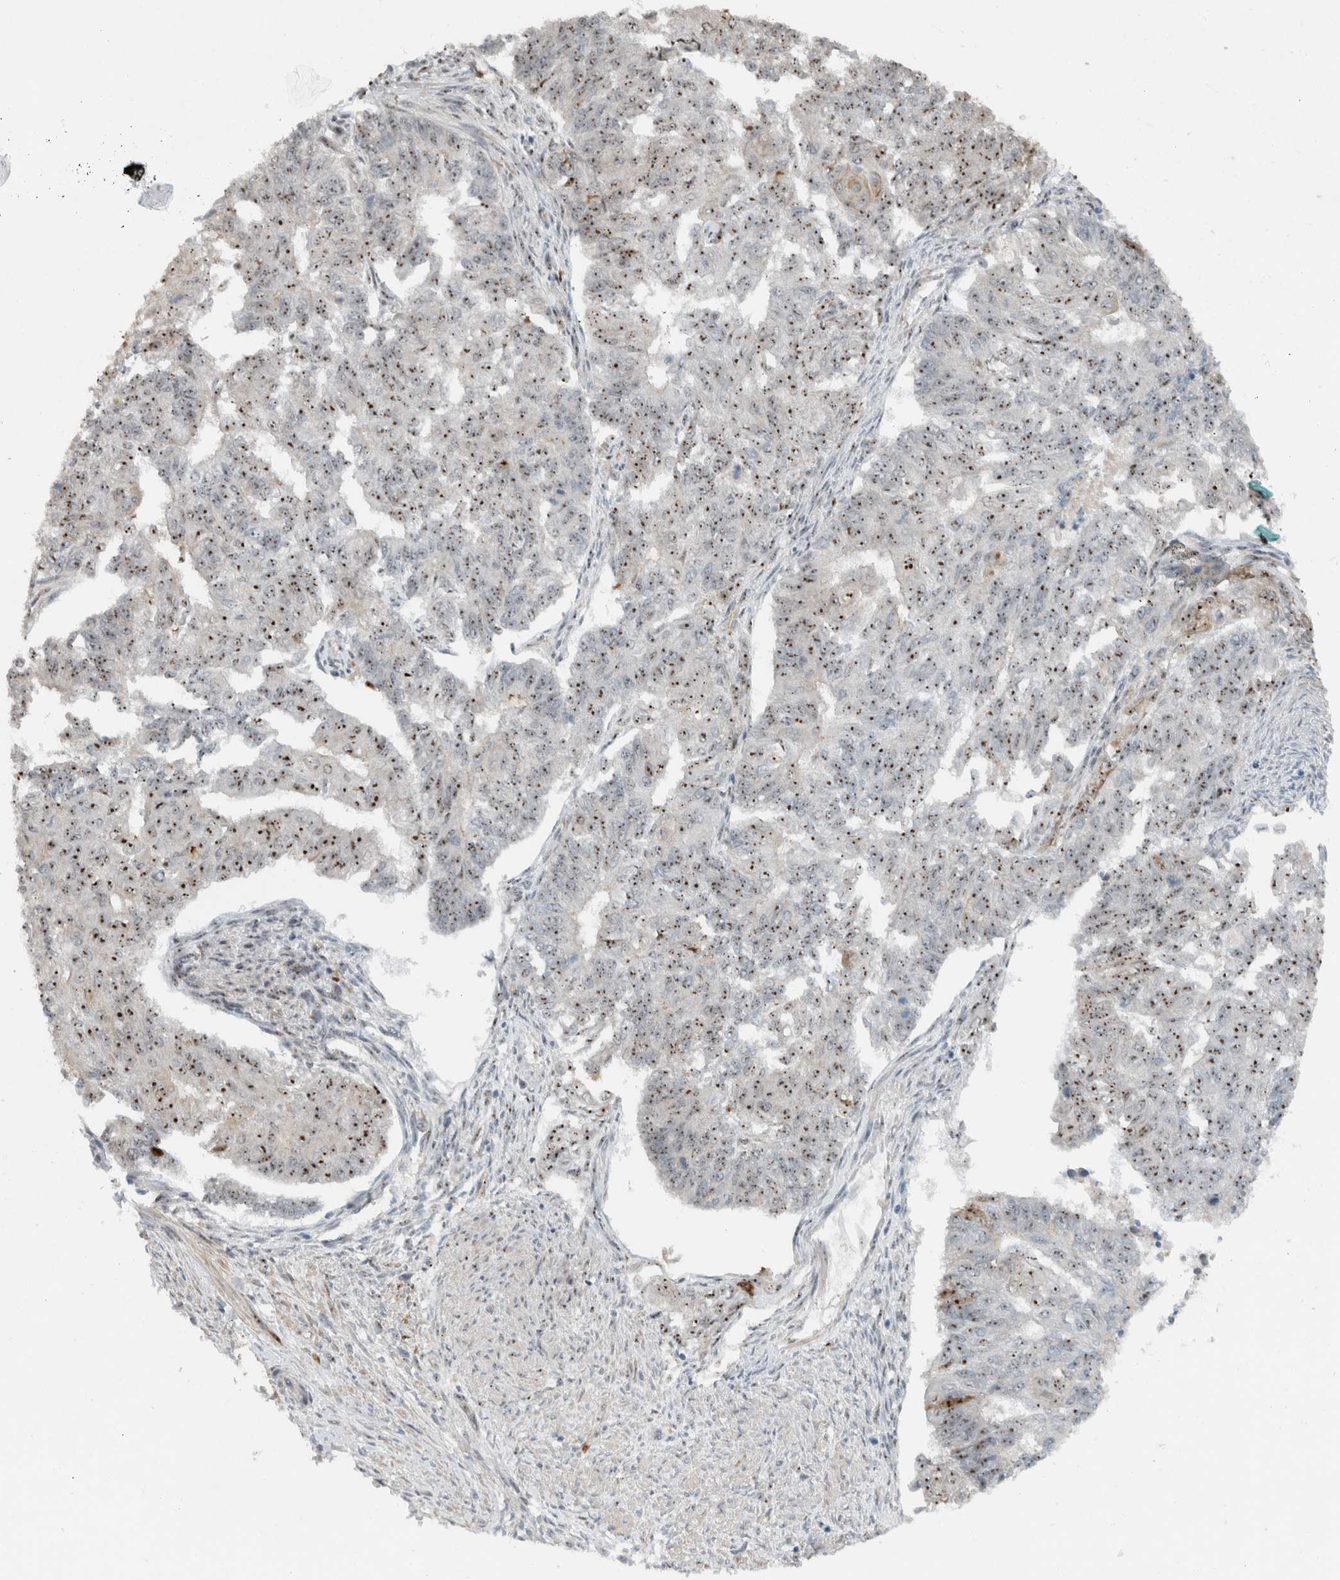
{"staining": {"intensity": "moderate", "quantity": ">75%", "location": "nuclear"}, "tissue": "endometrial cancer", "cell_type": "Tumor cells", "image_type": "cancer", "snomed": [{"axis": "morphology", "description": "Adenocarcinoma, NOS"}, {"axis": "topography", "description": "Endometrium"}], "caption": "Immunohistochemical staining of human endometrial adenocarcinoma displays medium levels of moderate nuclear protein positivity in about >75% of tumor cells. (DAB IHC, brown staining for protein, blue staining for nuclei).", "gene": "ZFP91", "patient": {"sex": "female", "age": 32}}